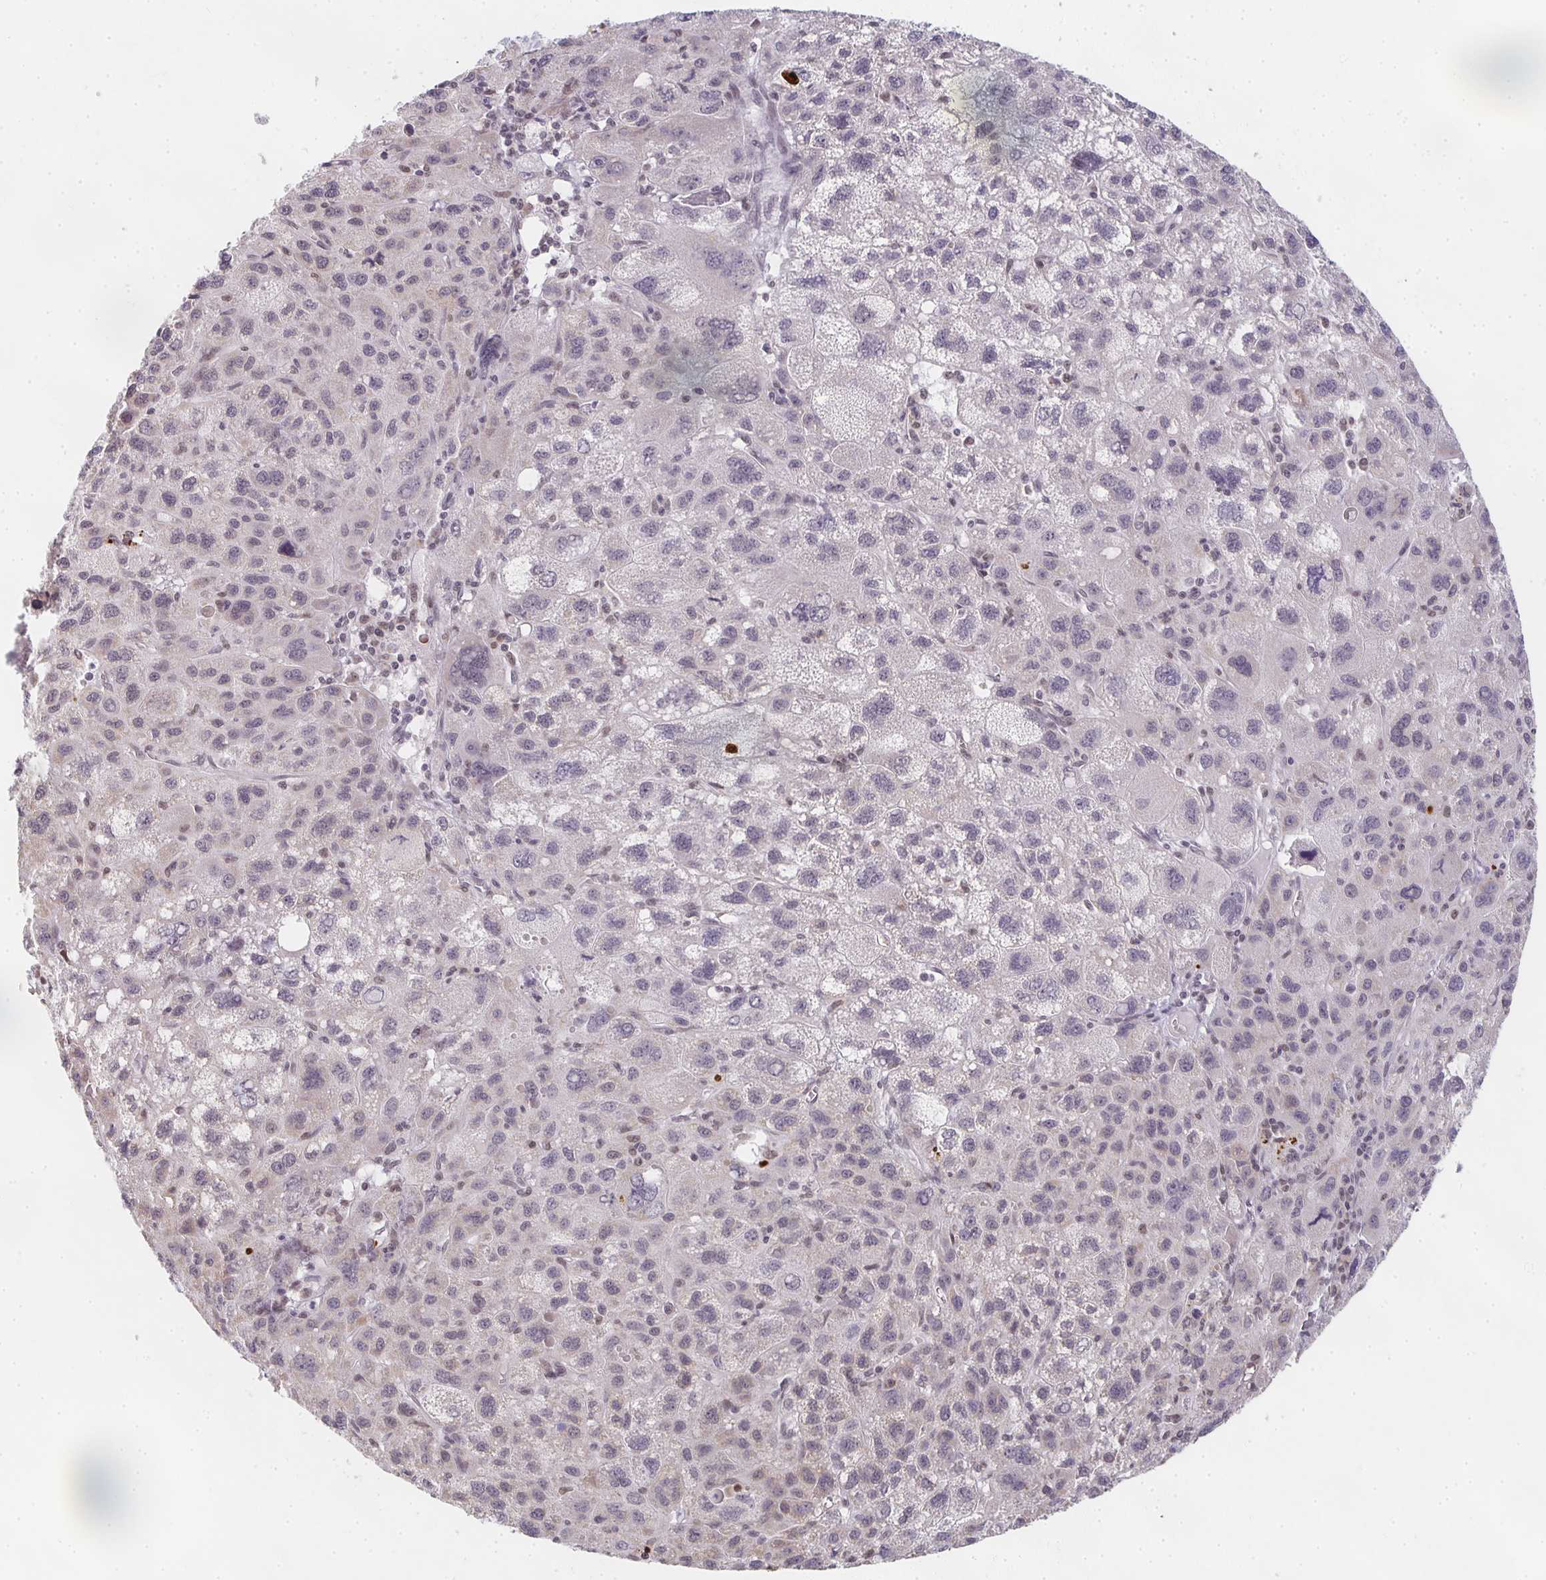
{"staining": {"intensity": "negative", "quantity": "none", "location": "none"}, "tissue": "liver cancer", "cell_type": "Tumor cells", "image_type": "cancer", "snomed": [{"axis": "morphology", "description": "Carcinoma, Hepatocellular, NOS"}, {"axis": "topography", "description": "Liver"}], "caption": "High power microscopy micrograph of an IHC image of hepatocellular carcinoma (liver), revealing no significant positivity in tumor cells.", "gene": "SMARCA2", "patient": {"sex": "female", "age": 77}}